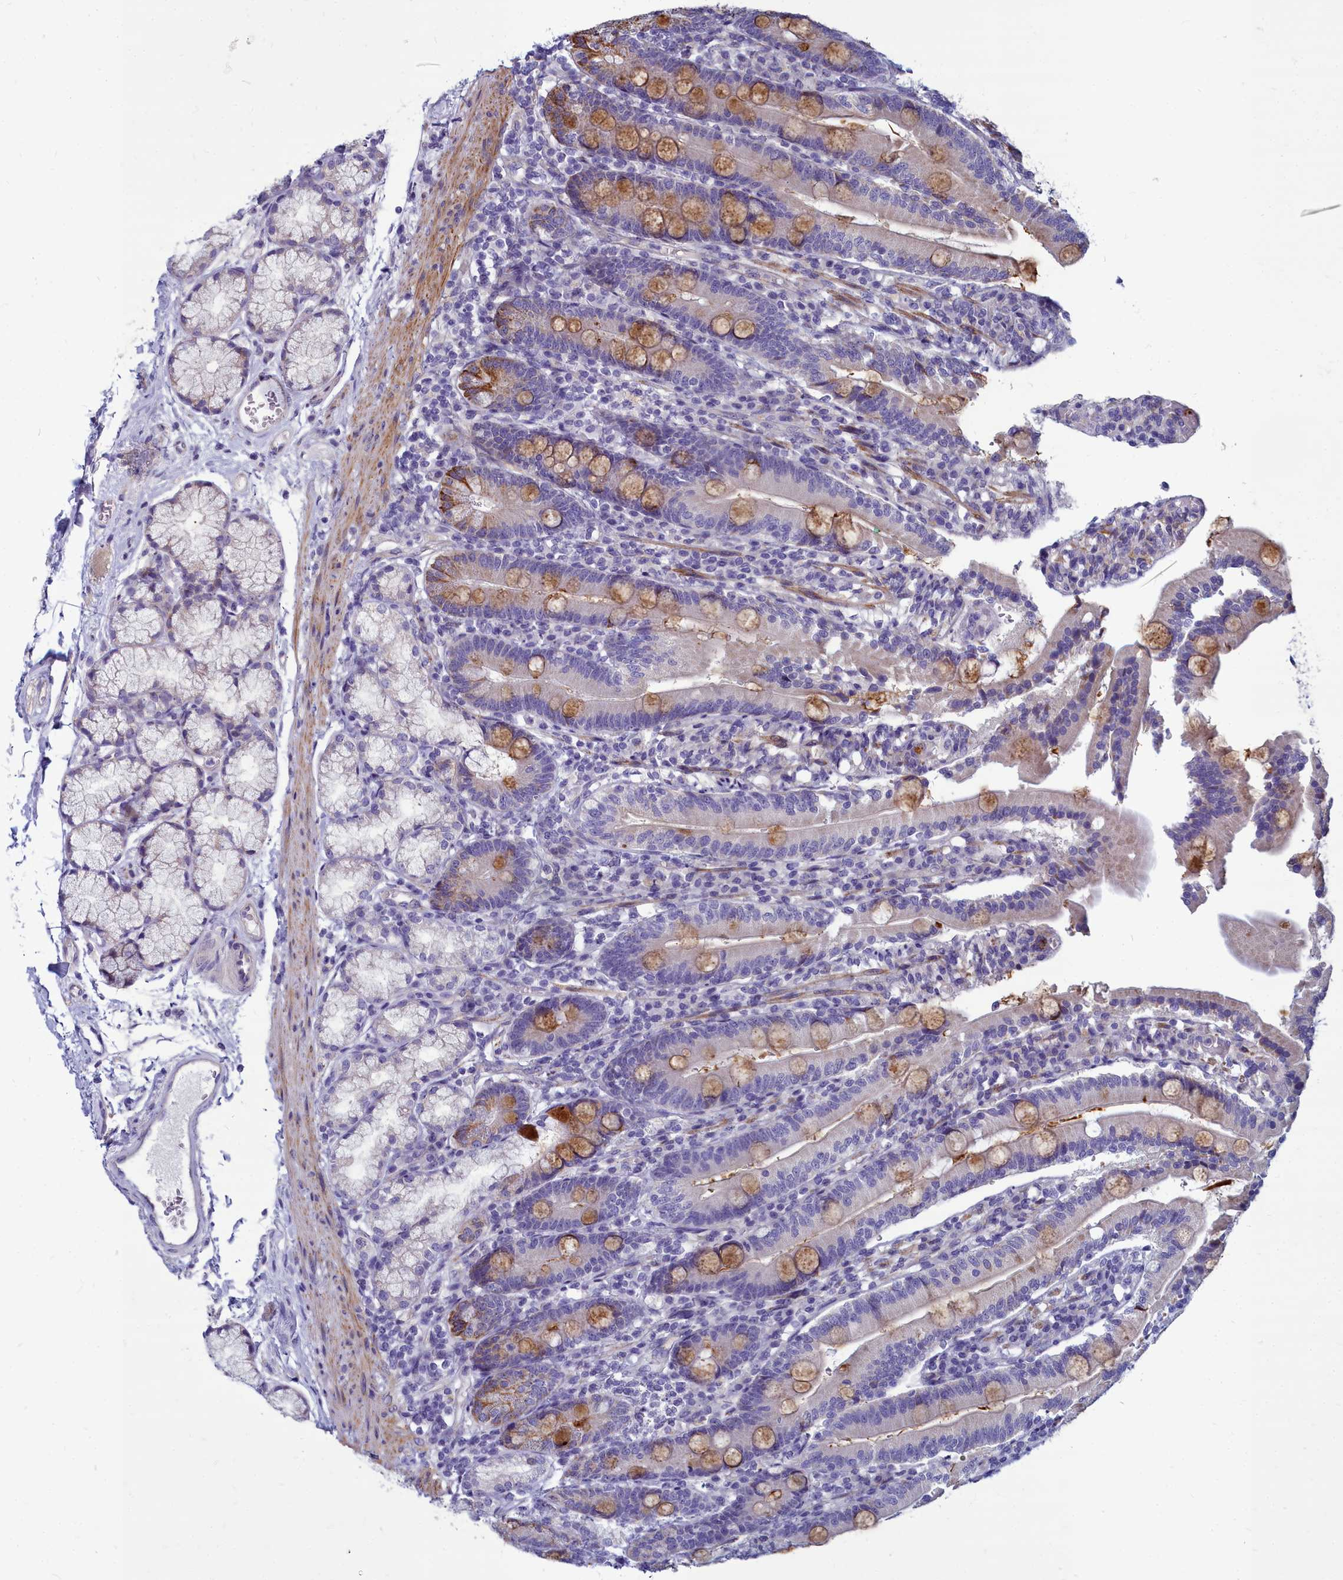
{"staining": {"intensity": "moderate", "quantity": "25%-75%", "location": "cytoplasmic/membranous"}, "tissue": "duodenum", "cell_type": "Glandular cells", "image_type": "normal", "snomed": [{"axis": "morphology", "description": "Normal tissue, NOS"}, {"axis": "topography", "description": "Duodenum"}], "caption": "Approximately 25%-75% of glandular cells in benign duodenum show moderate cytoplasmic/membranous protein expression as visualized by brown immunohistochemical staining.", "gene": "SMPD4", "patient": {"sex": "female", "age": 67}}